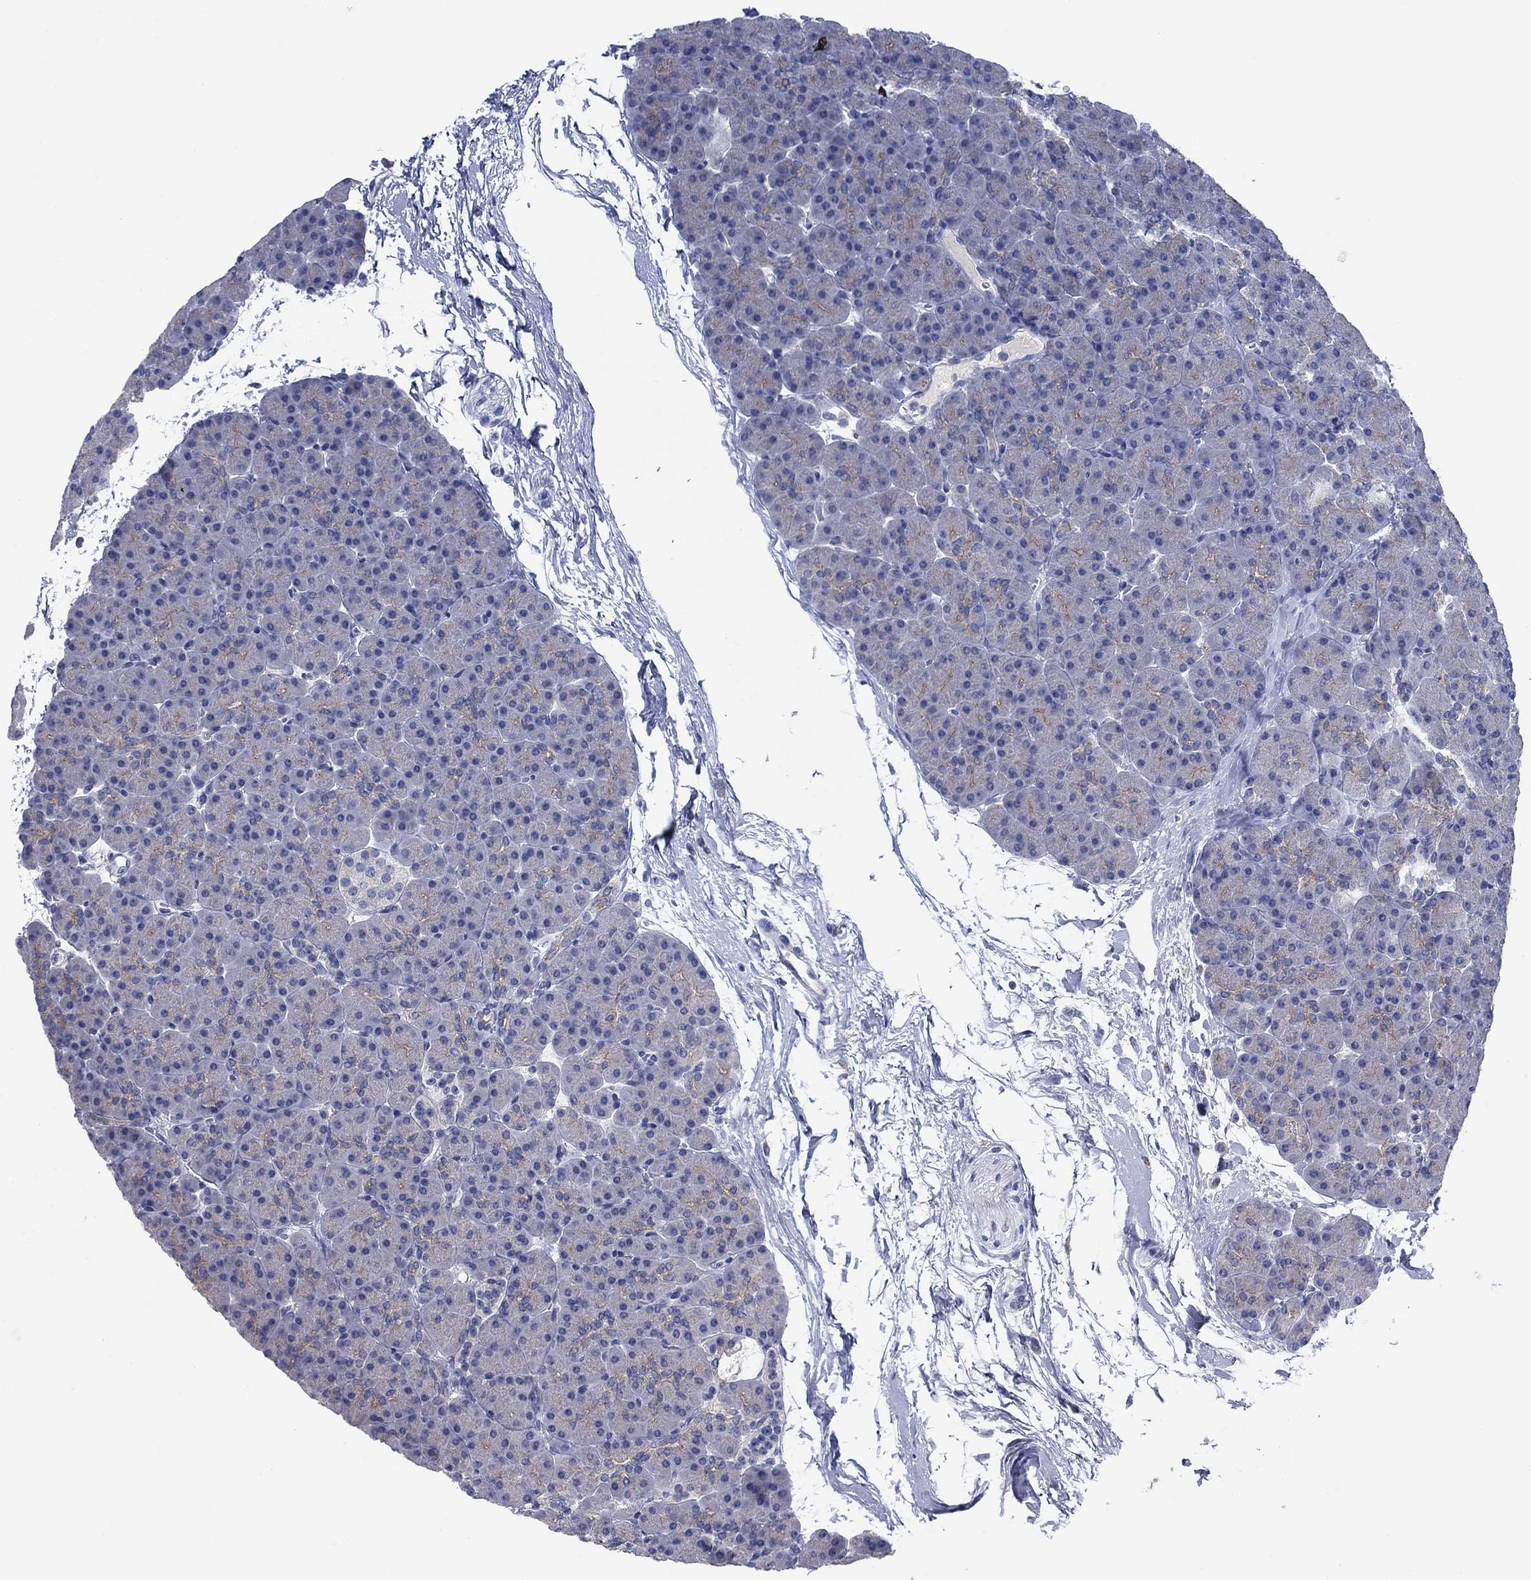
{"staining": {"intensity": "moderate", "quantity": "<25%", "location": "cytoplasmic/membranous"}, "tissue": "pancreas", "cell_type": "Exocrine glandular cells", "image_type": "normal", "snomed": [{"axis": "morphology", "description": "Normal tissue, NOS"}, {"axis": "topography", "description": "Pancreas"}], "caption": "Moderate cytoplasmic/membranous protein expression is present in approximately <25% of exocrine glandular cells in pancreas. (DAB IHC with brightfield microscopy, high magnification).", "gene": "CNTNAP4", "patient": {"sex": "female", "age": 44}}